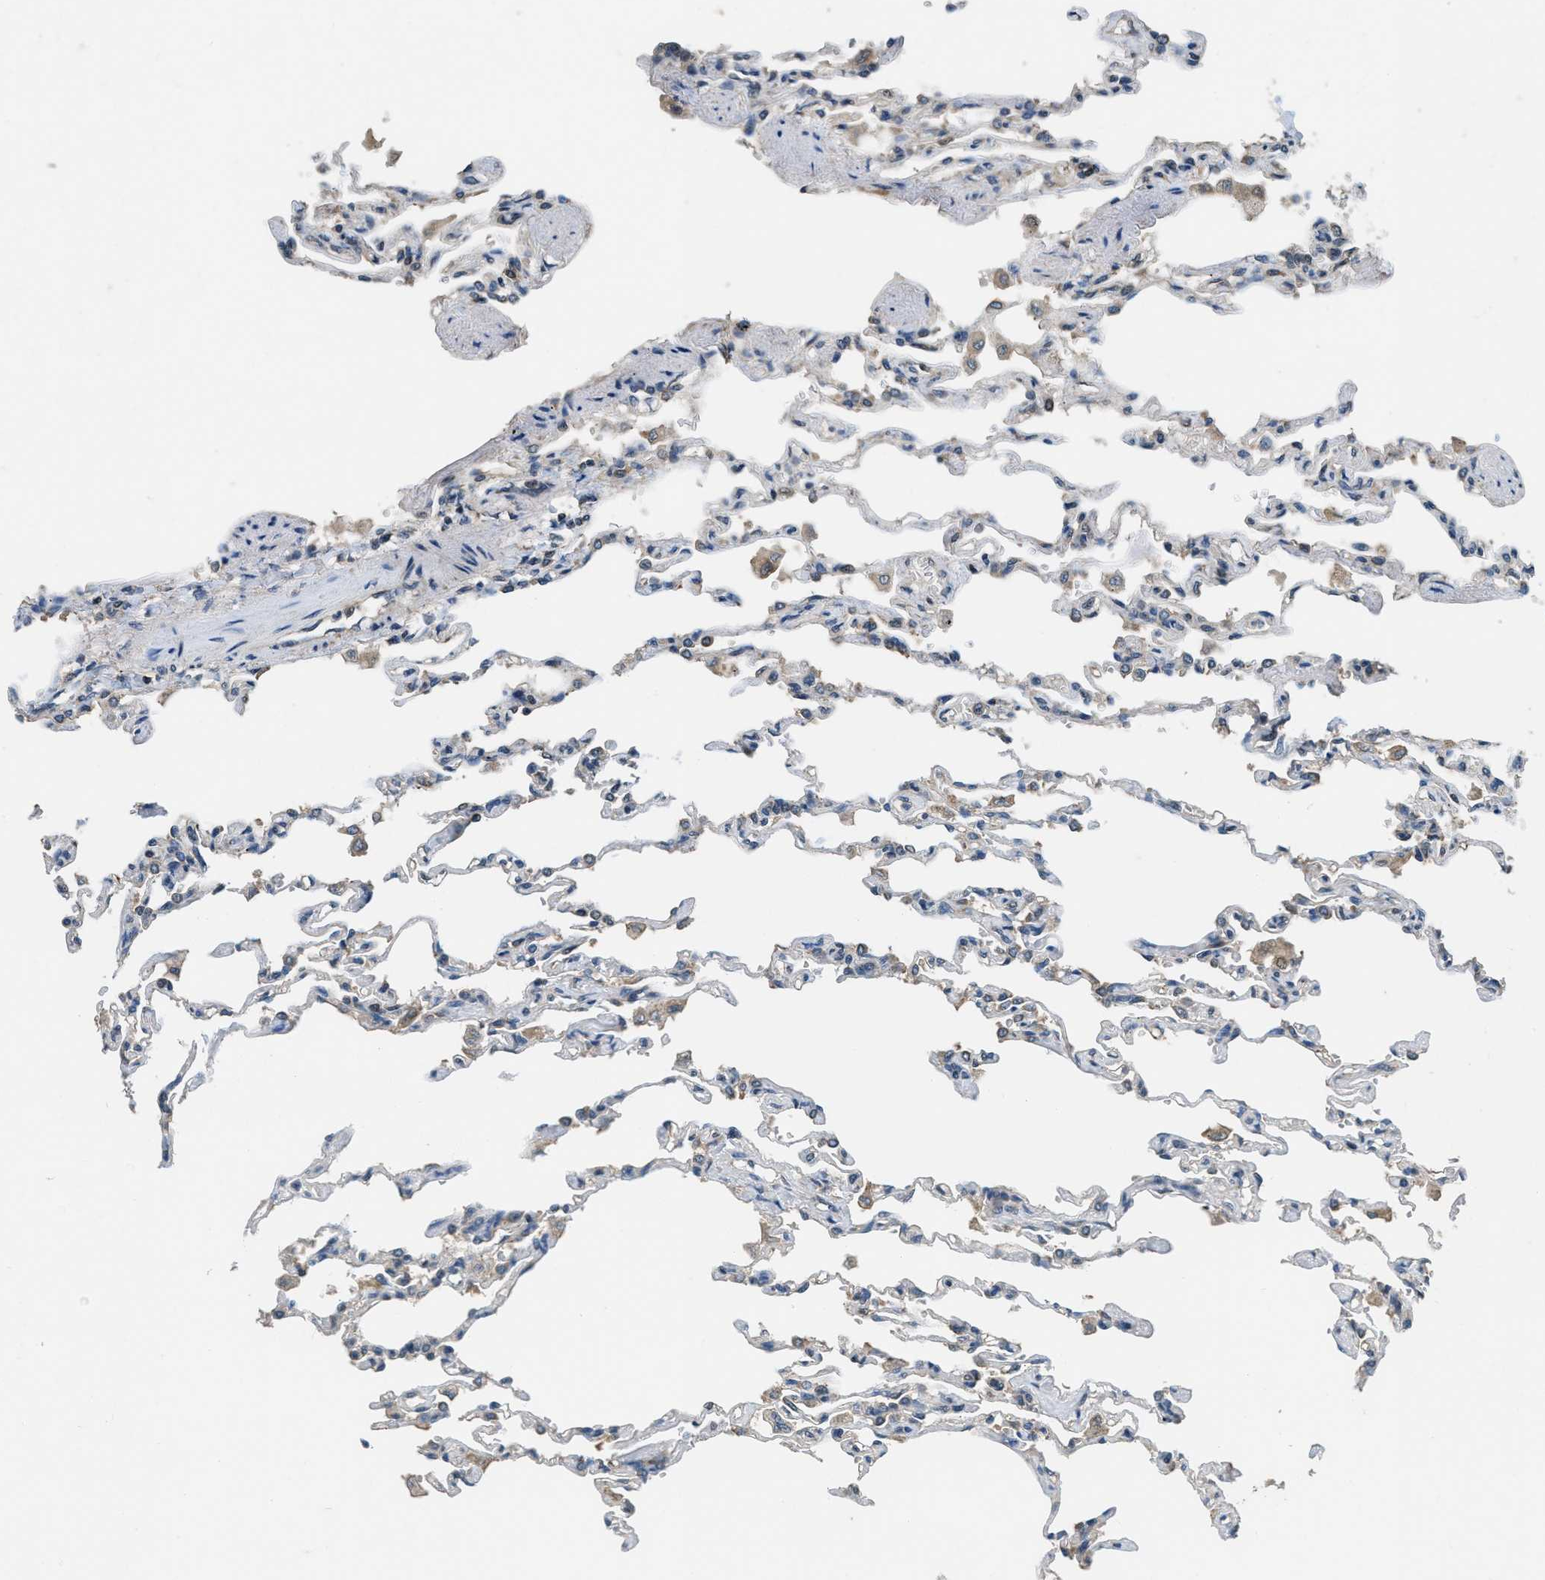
{"staining": {"intensity": "weak", "quantity": "<25%", "location": "cytoplasmic/membranous"}, "tissue": "lung", "cell_type": "Alveolar cells", "image_type": "normal", "snomed": [{"axis": "morphology", "description": "Normal tissue, NOS"}, {"axis": "topography", "description": "Lung"}], "caption": "High magnification brightfield microscopy of normal lung stained with DAB (brown) and counterstained with hematoxylin (blue): alveolar cells show no significant positivity. (Stains: DAB immunohistochemistry (IHC) with hematoxylin counter stain, Microscopy: brightfield microscopy at high magnification).", "gene": "NAT1", "patient": {"sex": "male", "age": 21}}